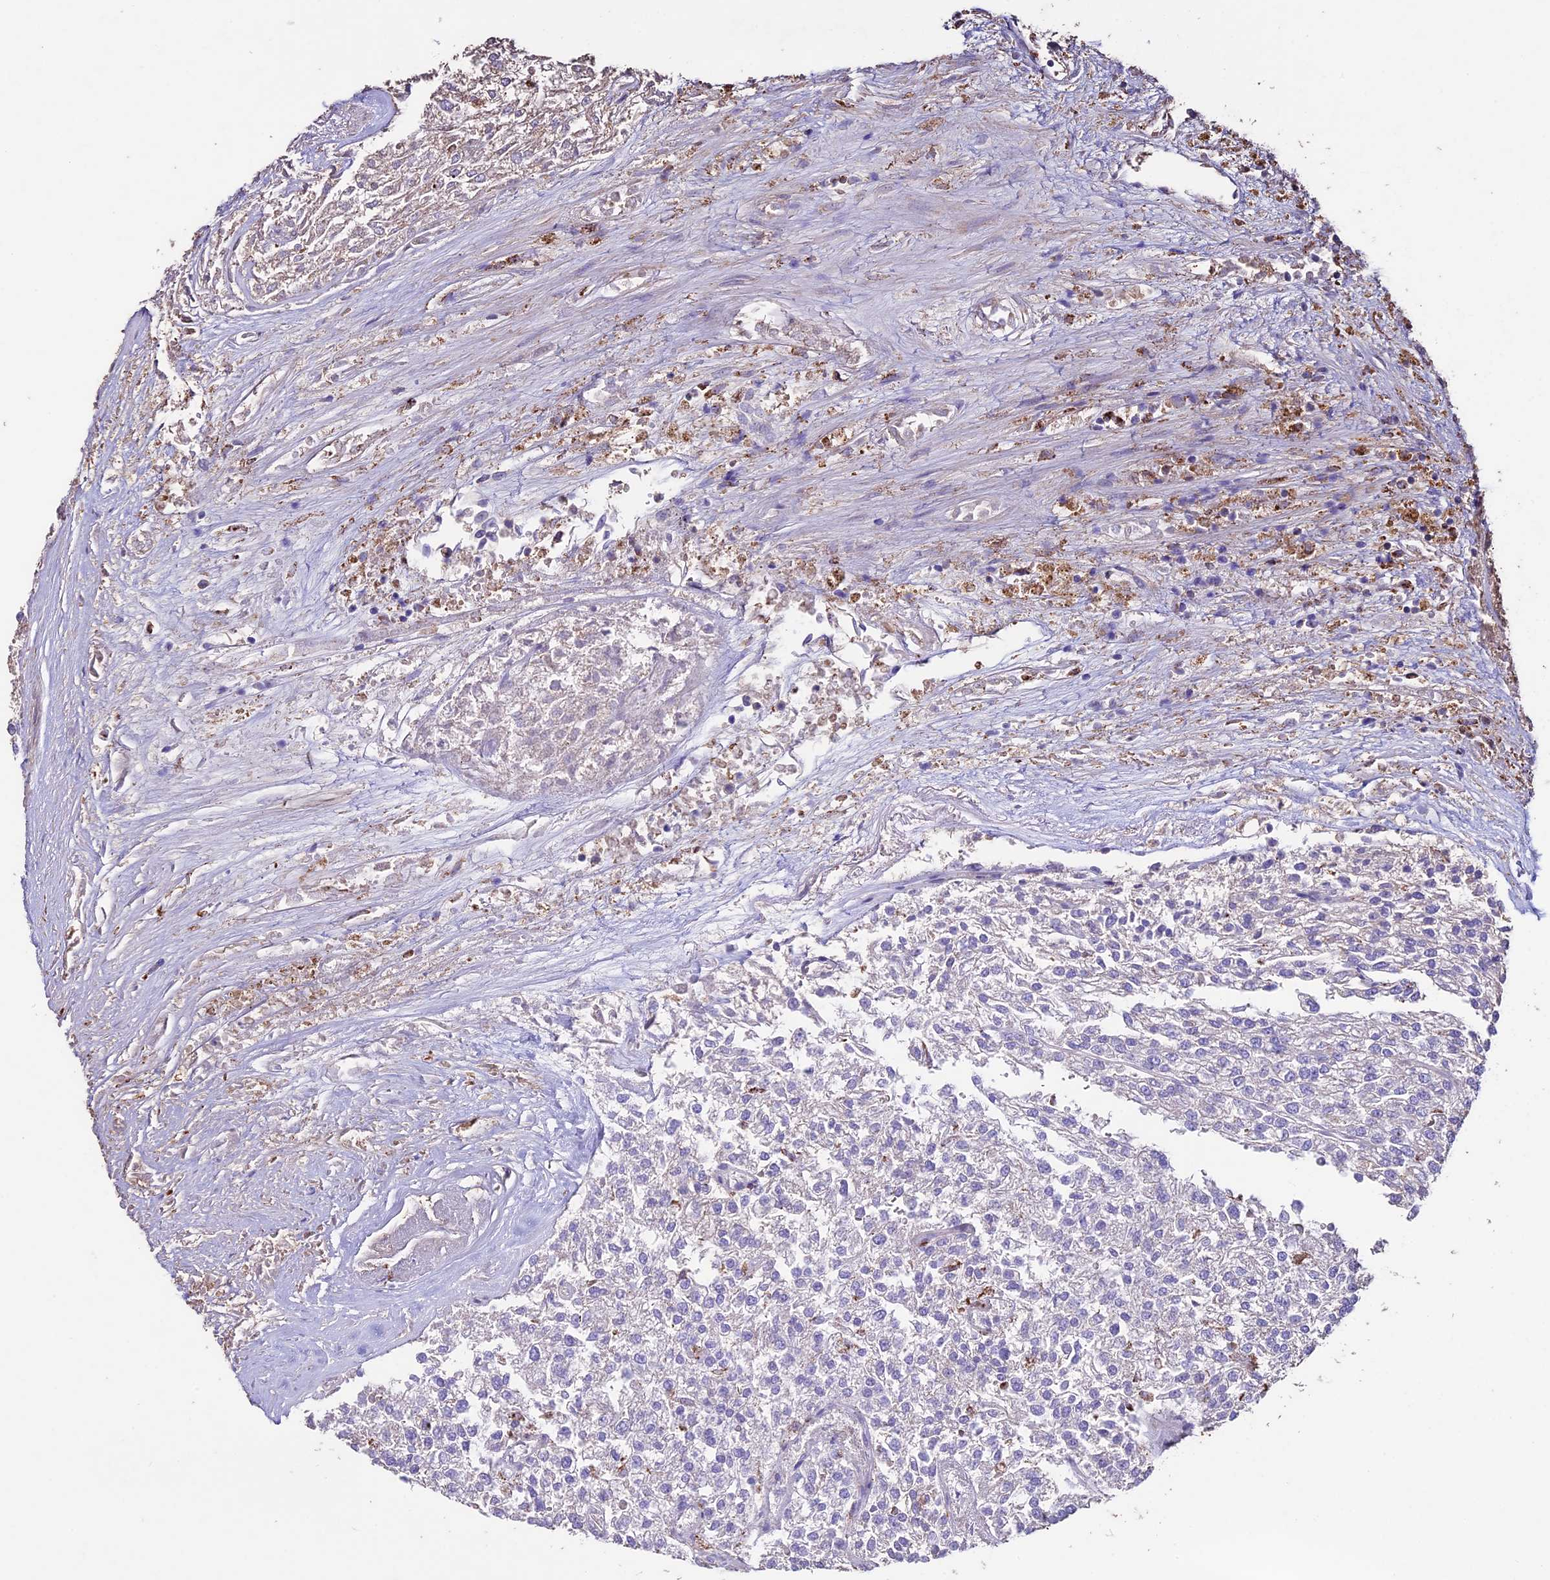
{"staining": {"intensity": "negative", "quantity": "none", "location": "none"}, "tissue": "renal cancer", "cell_type": "Tumor cells", "image_type": "cancer", "snomed": [{"axis": "morphology", "description": "Adenocarcinoma, NOS"}, {"axis": "topography", "description": "Kidney"}], "caption": "Tumor cells show no significant protein positivity in adenocarcinoma (renal).", "gene": "USB1", "patient": {"sex": "female", "age": 54}}